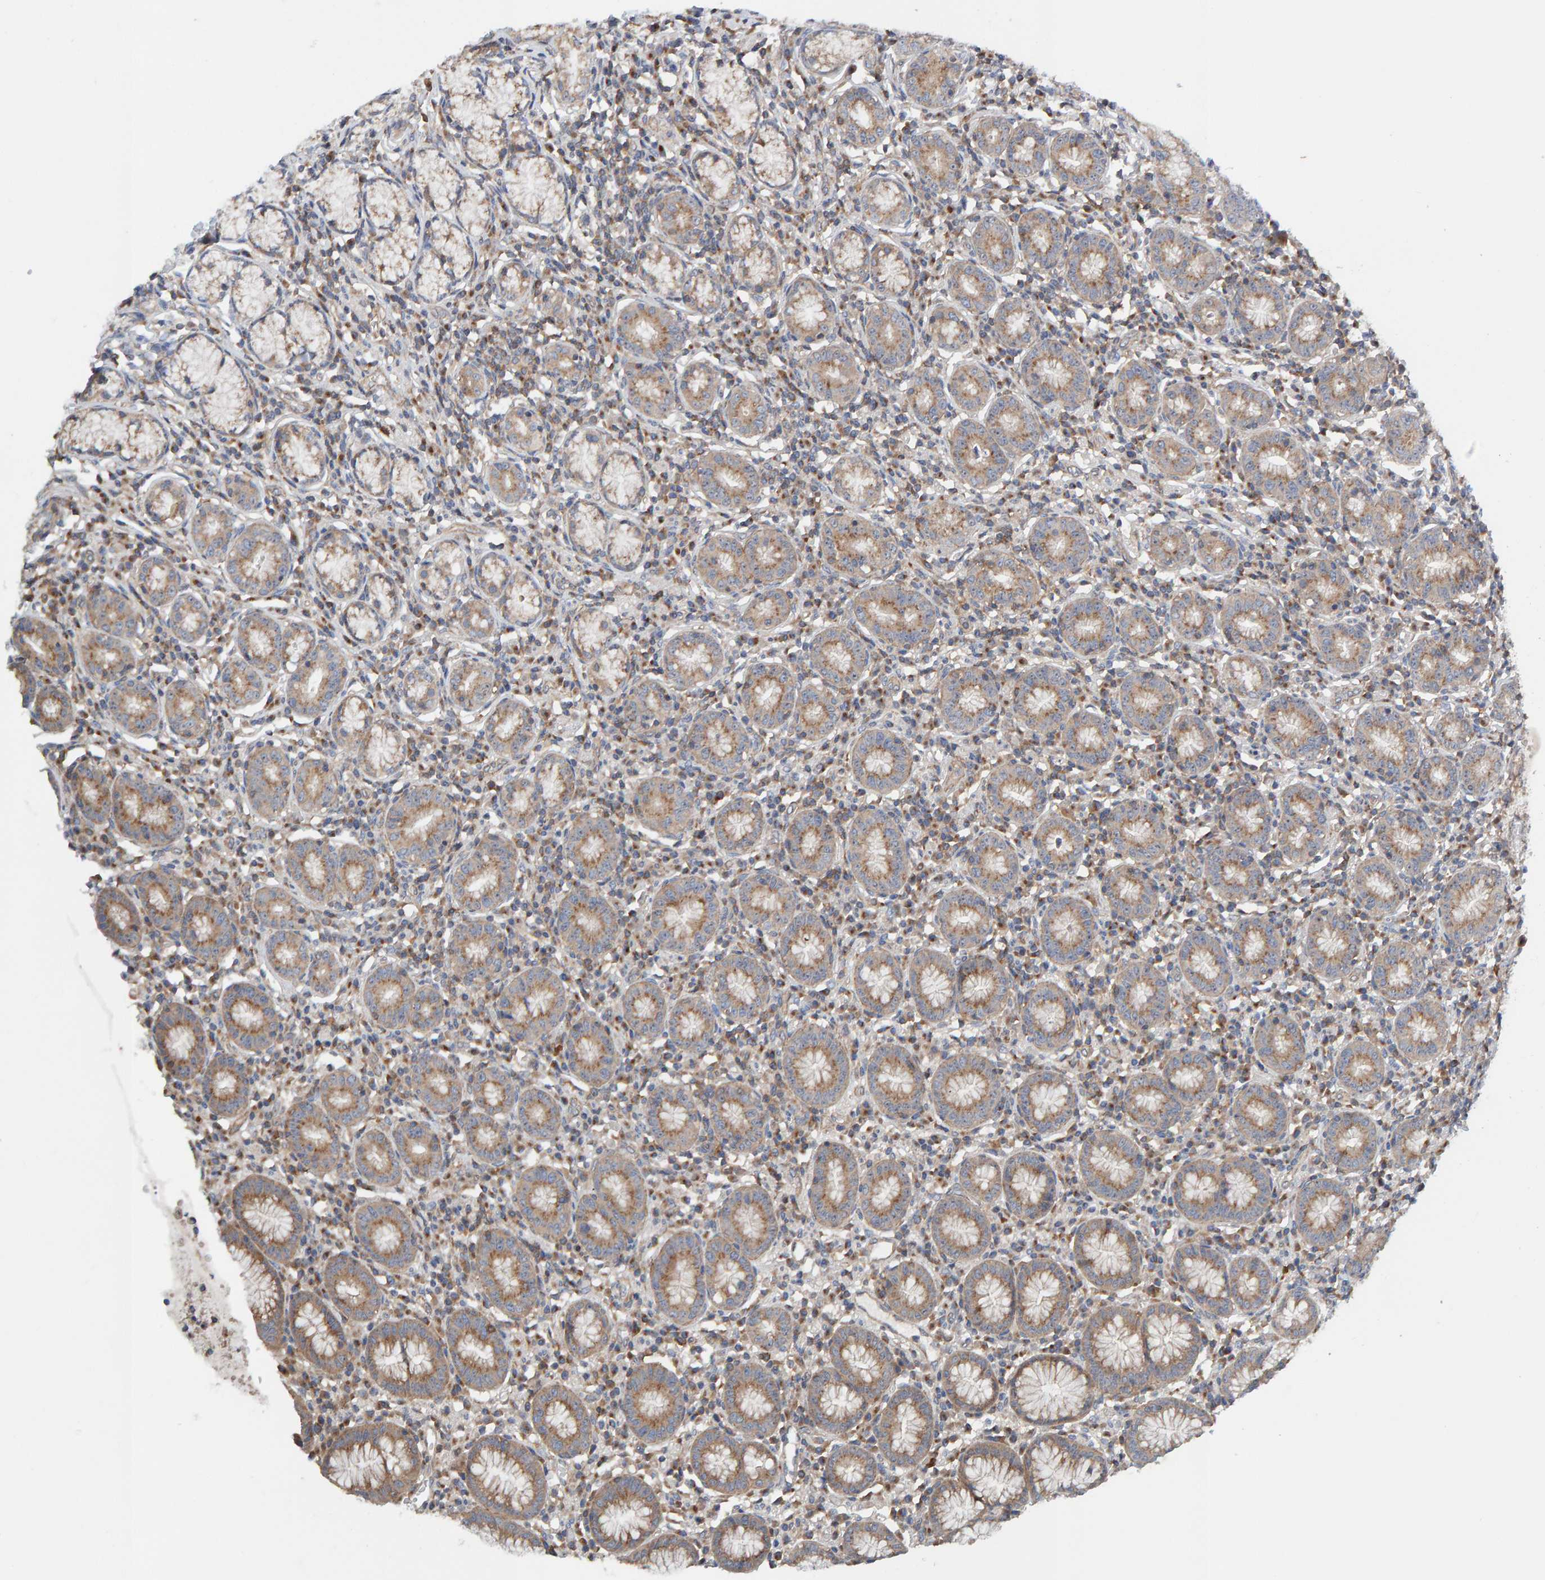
{"staining": {"intensity": "moderate", "quantity": ">75%", "location": "cytoplasmic/membranous"}, "tissue": "stomach", "cell_type": "Glandular cells", "image_type": "normal", "snomed": [{"axis": "morphology", "description": "Normal tissue, NOS"}, {"axis": "topography", "description": "Stomach"}], "caption": "The image exhibits immunohistochemical staining of unremarkable stomach. There is moderate cytoplasmic/membranous staining is identified in approximately >75% of glandular cells.", "gene": "CCM2", "patient": {"sex": "male", "age": 55}}